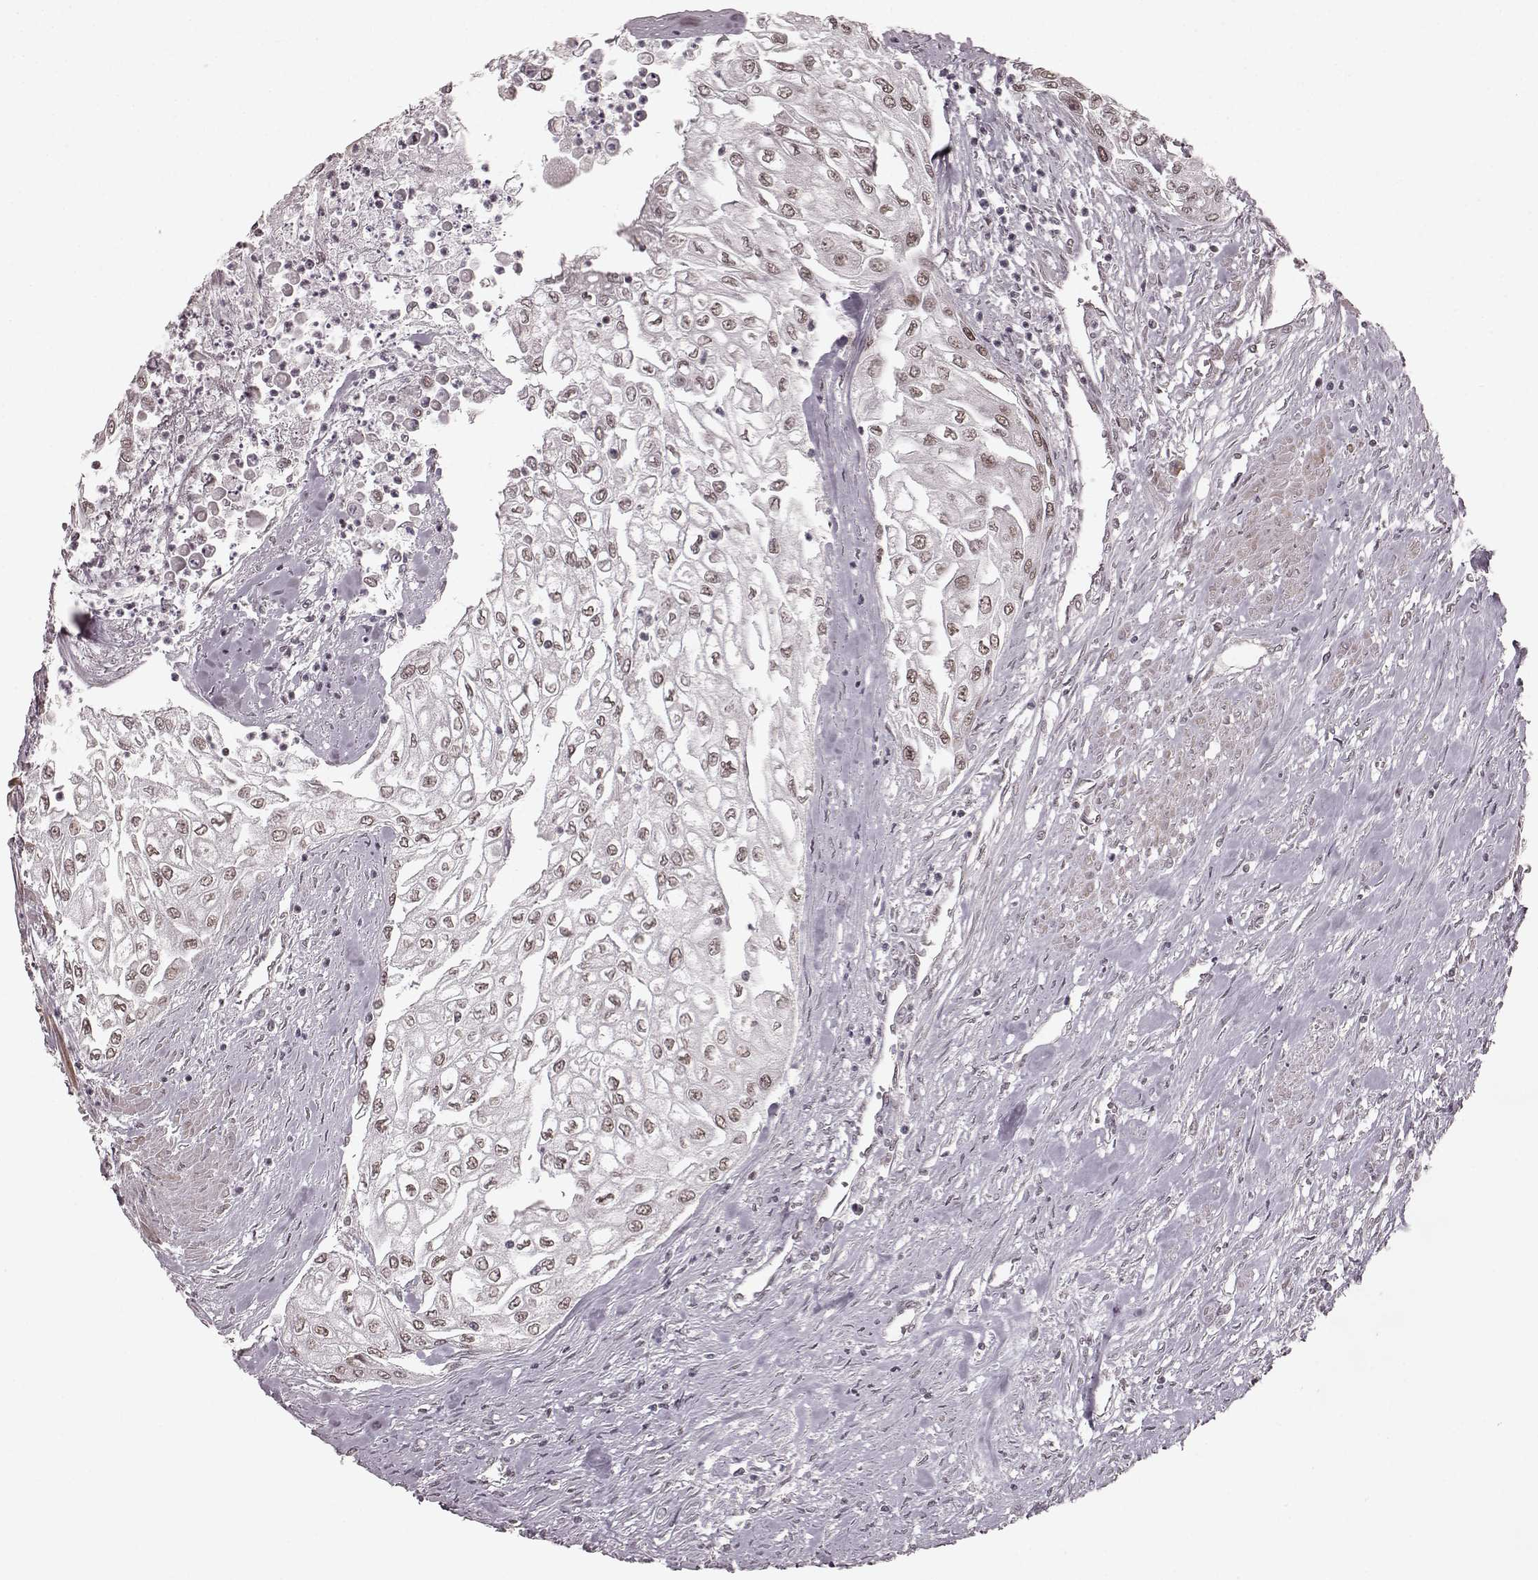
{"staining": {"intensity": "weak", "quantity": ">75%", "location": "nuclear"}, "tissue": "urothelial cancer", "cell_type": "Tumor cells", "image_type": "cancer", "snomed": [{"axis": "morphology", "description": "Urothelial carcinoma, High grade"}, {"axis": "topography", "description": "Urinary bladder"}], "caption": "IHC of urothelial carcinoma (high-grade) exhibits low levels of weak nuclear expression in about >75% of tumor cells. The staining was performed using DAB (3,3'-diaminobenzidine) to visualize the protein expression in brown, while the nuclei were stained in blue with hematoxylin (Magnification: 20x).", "gene": "PLCB4", "patient": {"sex": "male", "age": 62}}